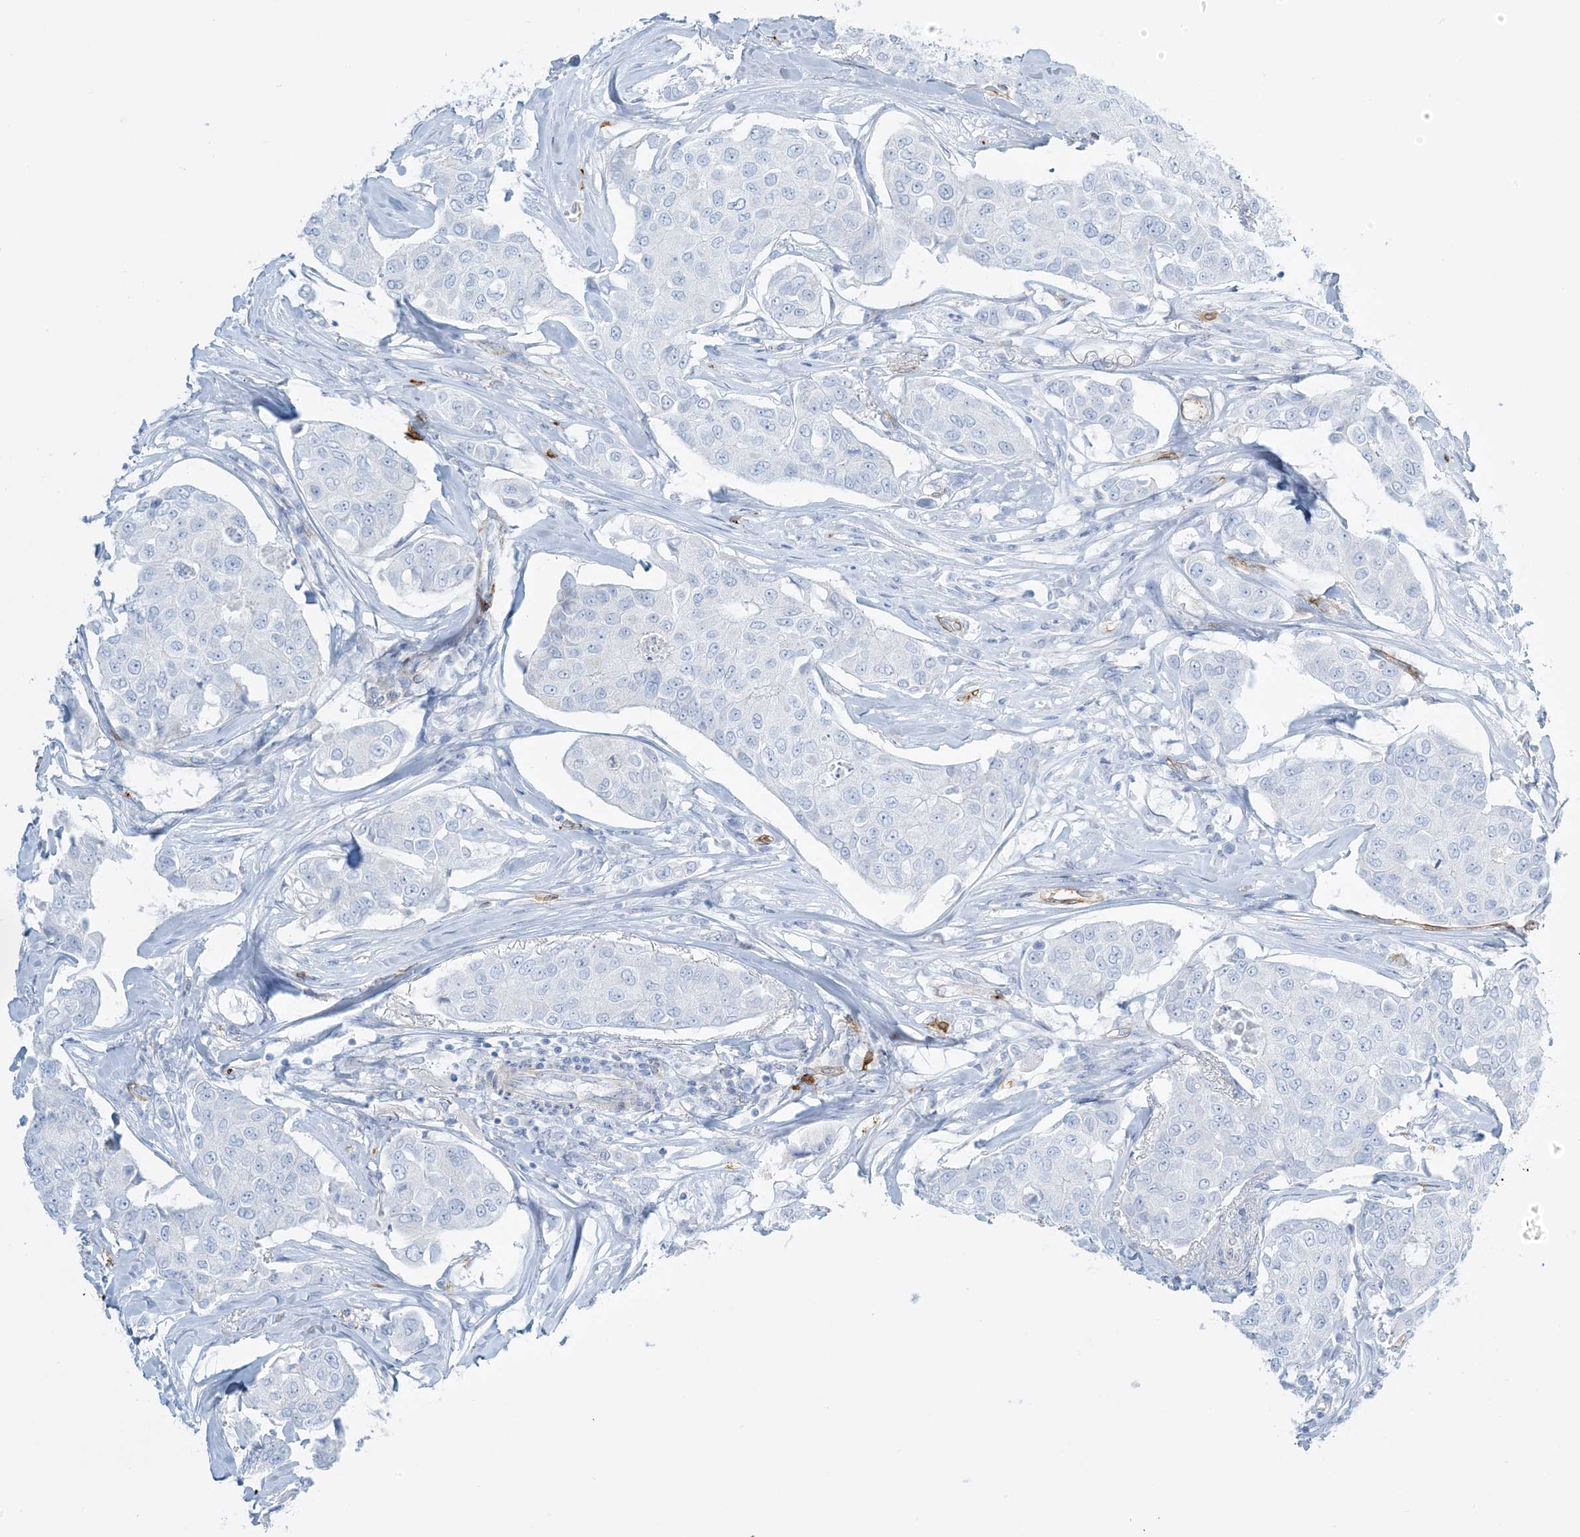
{"staining": {"intensity": "negative", "quantity": "none", "location": "none"}, "tissue": "breast cancer", "cell_type": "Tumor cells", "image_type": "cancer", "snomed": [{"axis": "morphology", "description": "Duct carcinoma"}, {"axis": "topography", "description": "Breast"}], "caption": "Breast intraductal carcinoma was stained to show a protein in brown. There is no significant expression in tumor cells.", "gene": "EPS8L3", "patient": {"sex": "female", "age": 80}}